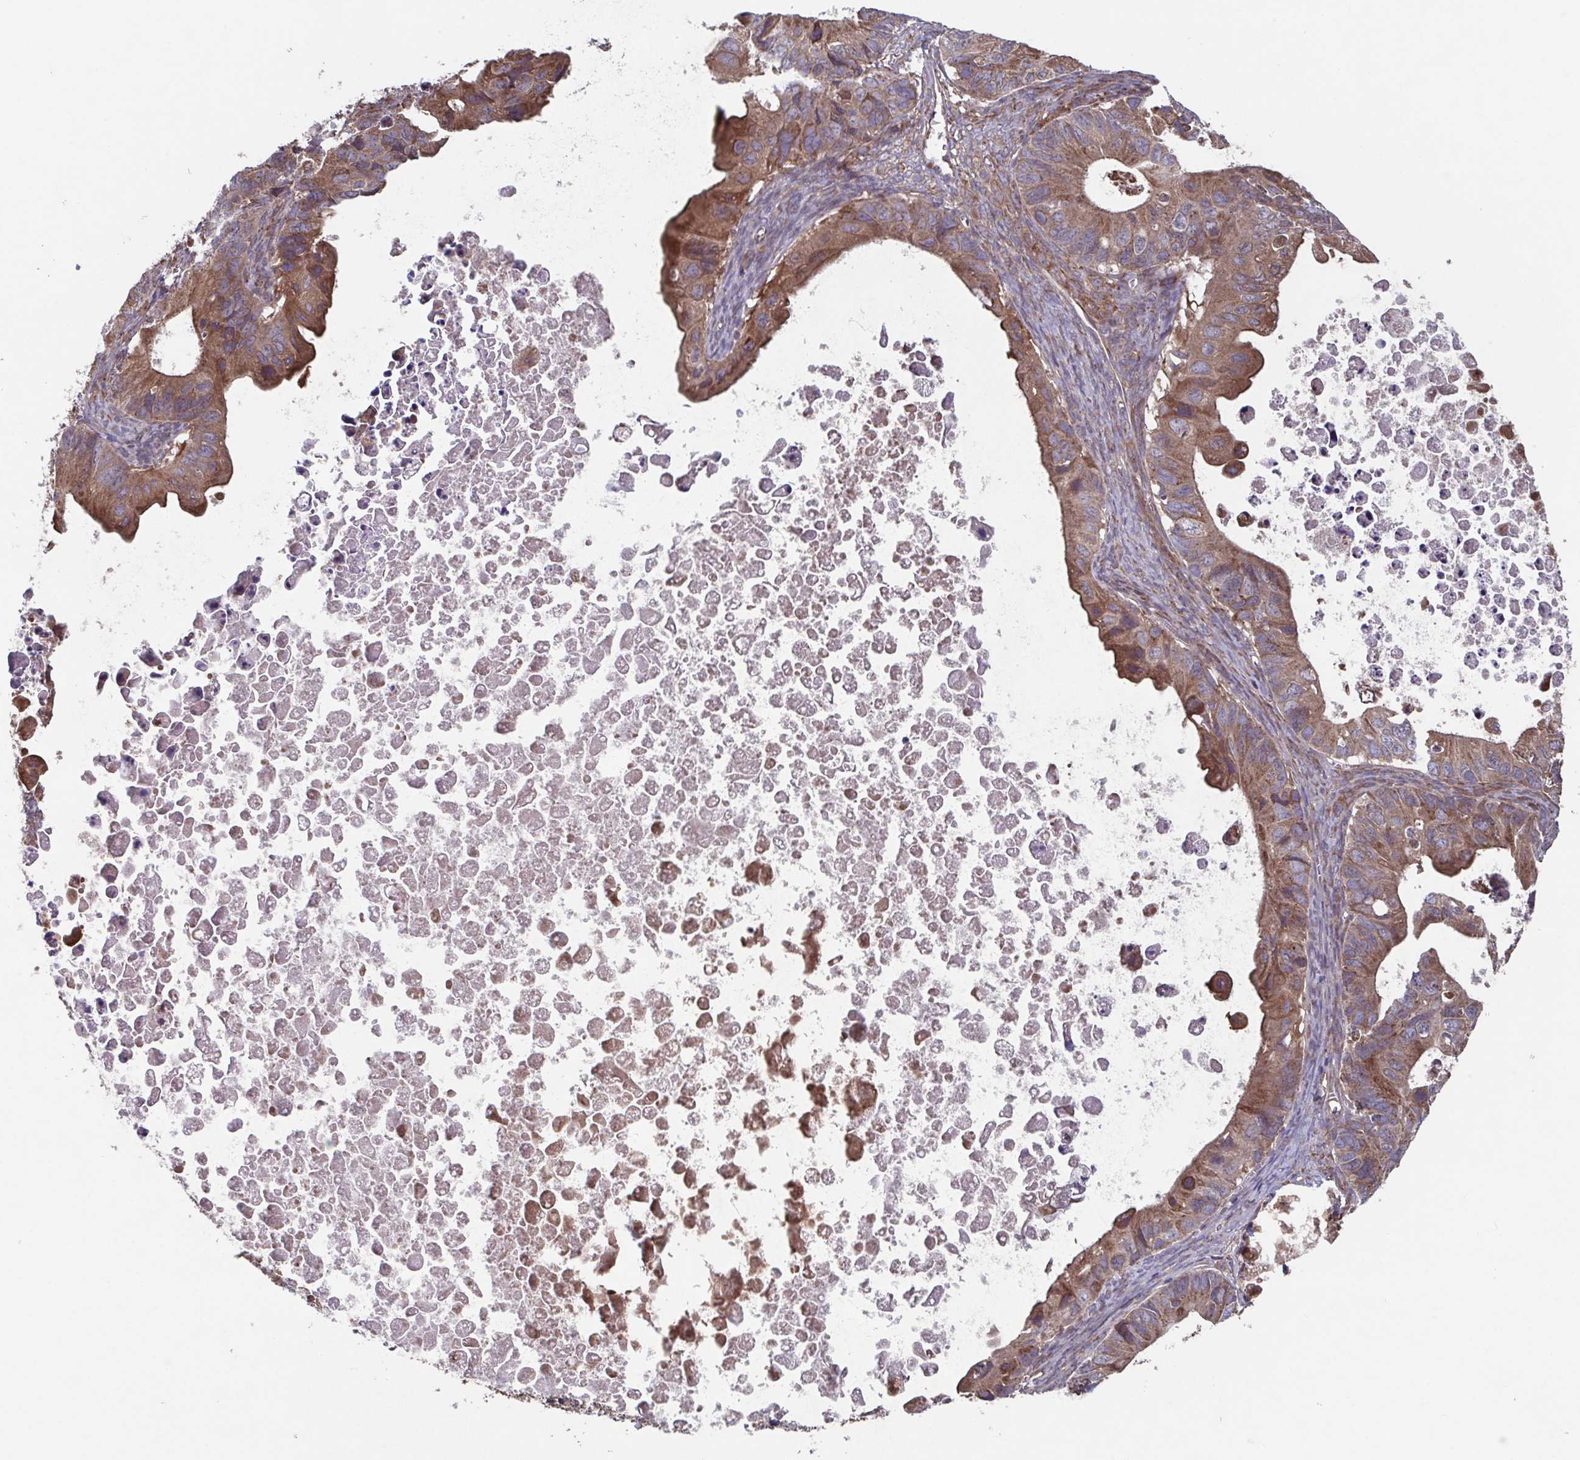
{"staining": {"intensity": "moderate", "quantity": ">75%", "location": "cytoplasmic/membranous"}, "tissue": "ovarian cancer", "cell_type": "Tumor cells", "image_type": "cancer", "snomed": [{"axis": "morphology", "description": "Cystadenocarcinoma, mucinous, NOS"}, {"axis": "topography", "description": "Ovary"}], "caption": "IHC histopathology image of human ovarian cancer stained for a protein (brown), which reveals medium levels of moderate cytoplasmic/membranous positivity in about >75% of tumor cells.", "gene": "COPB1", "patient": {"sex": "female", "age": 64}}